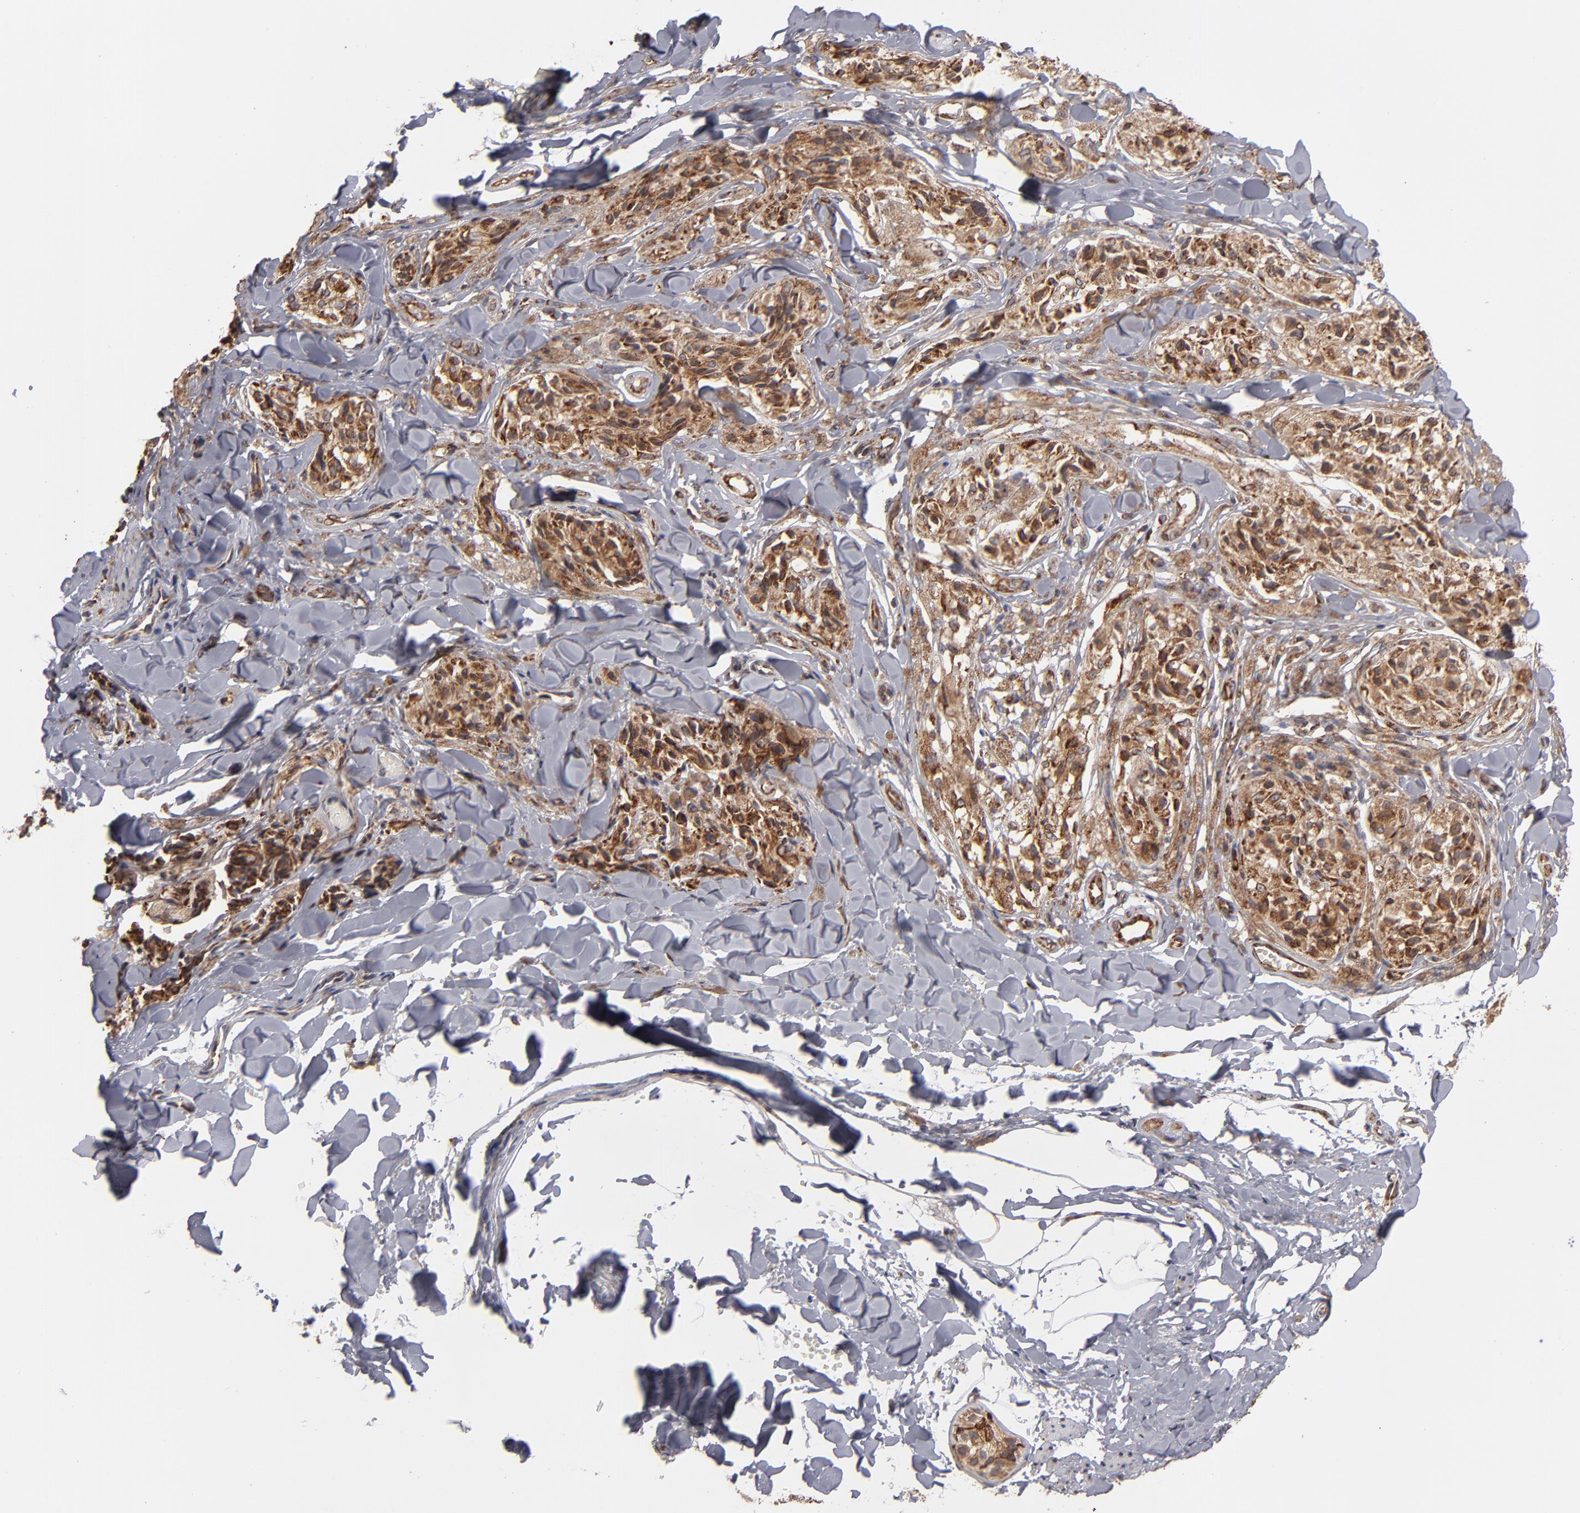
{"staining": {"intensity": "moderate", "quantity": ">75%", "location": "cytoplasmic/membranous"}, "tissue": "melanoma", "cell_type": "Tumor cells", "image_type": "cancer", "snomed": [{"axis": "morphology", "description": "Malignant melanoma, Metastatic site"}, {"axis": "topography", "description": "Skin"}], "caption": "High-power microscopy captured an IHC image of malignant melanoma (metastatic site), revealing moderate cytoplasmic/membranous positivity in approximately >75% of tumor cells. The protein is shown in brown color, while the nuclei are stained blue.", "gene": "KTN1", "patient": {"sex": "female", "age": 66}}